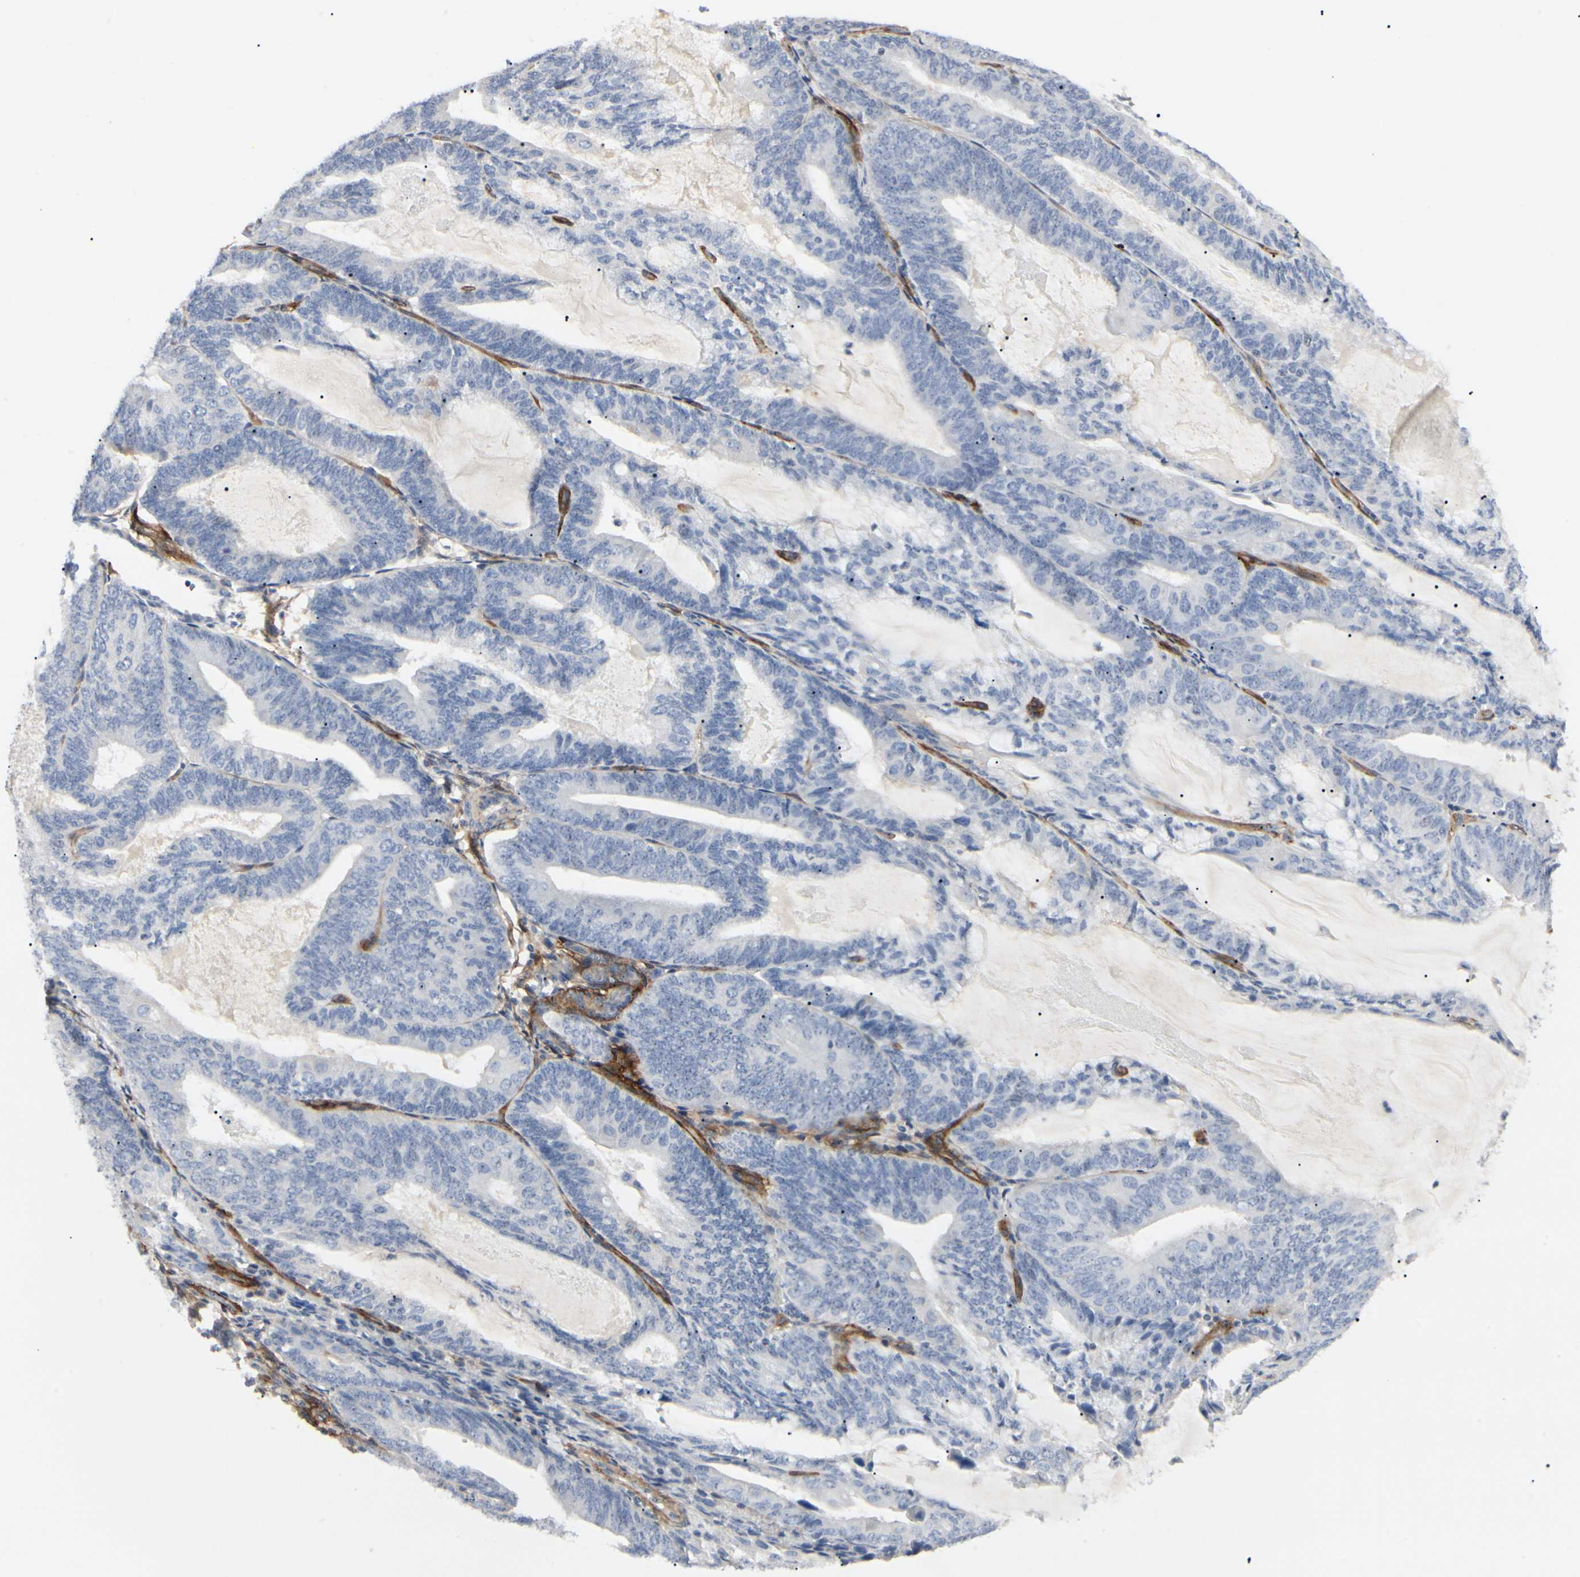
{"staining": {"intensity": "negative", "quantity": "none", "location": "none"}, "tissue": "endometrial cancer", "cell_type": "Tumor cells", "image_type": "cancer", "snomed": [{"axis": "morphology", "description": "Adenocarcinoma, NOS"}, {"axis": "topography", "description": "Endometrium"}], "caption": "Immunohistochemical staining of adenocarcinoma (endometrial) reveals no significant positivity in tumor cells. (DAB IHC visualized using brightfield microscopy, high magnification).", "gene": "GGT5", "patient": {"sex": "female", "age": 81}}